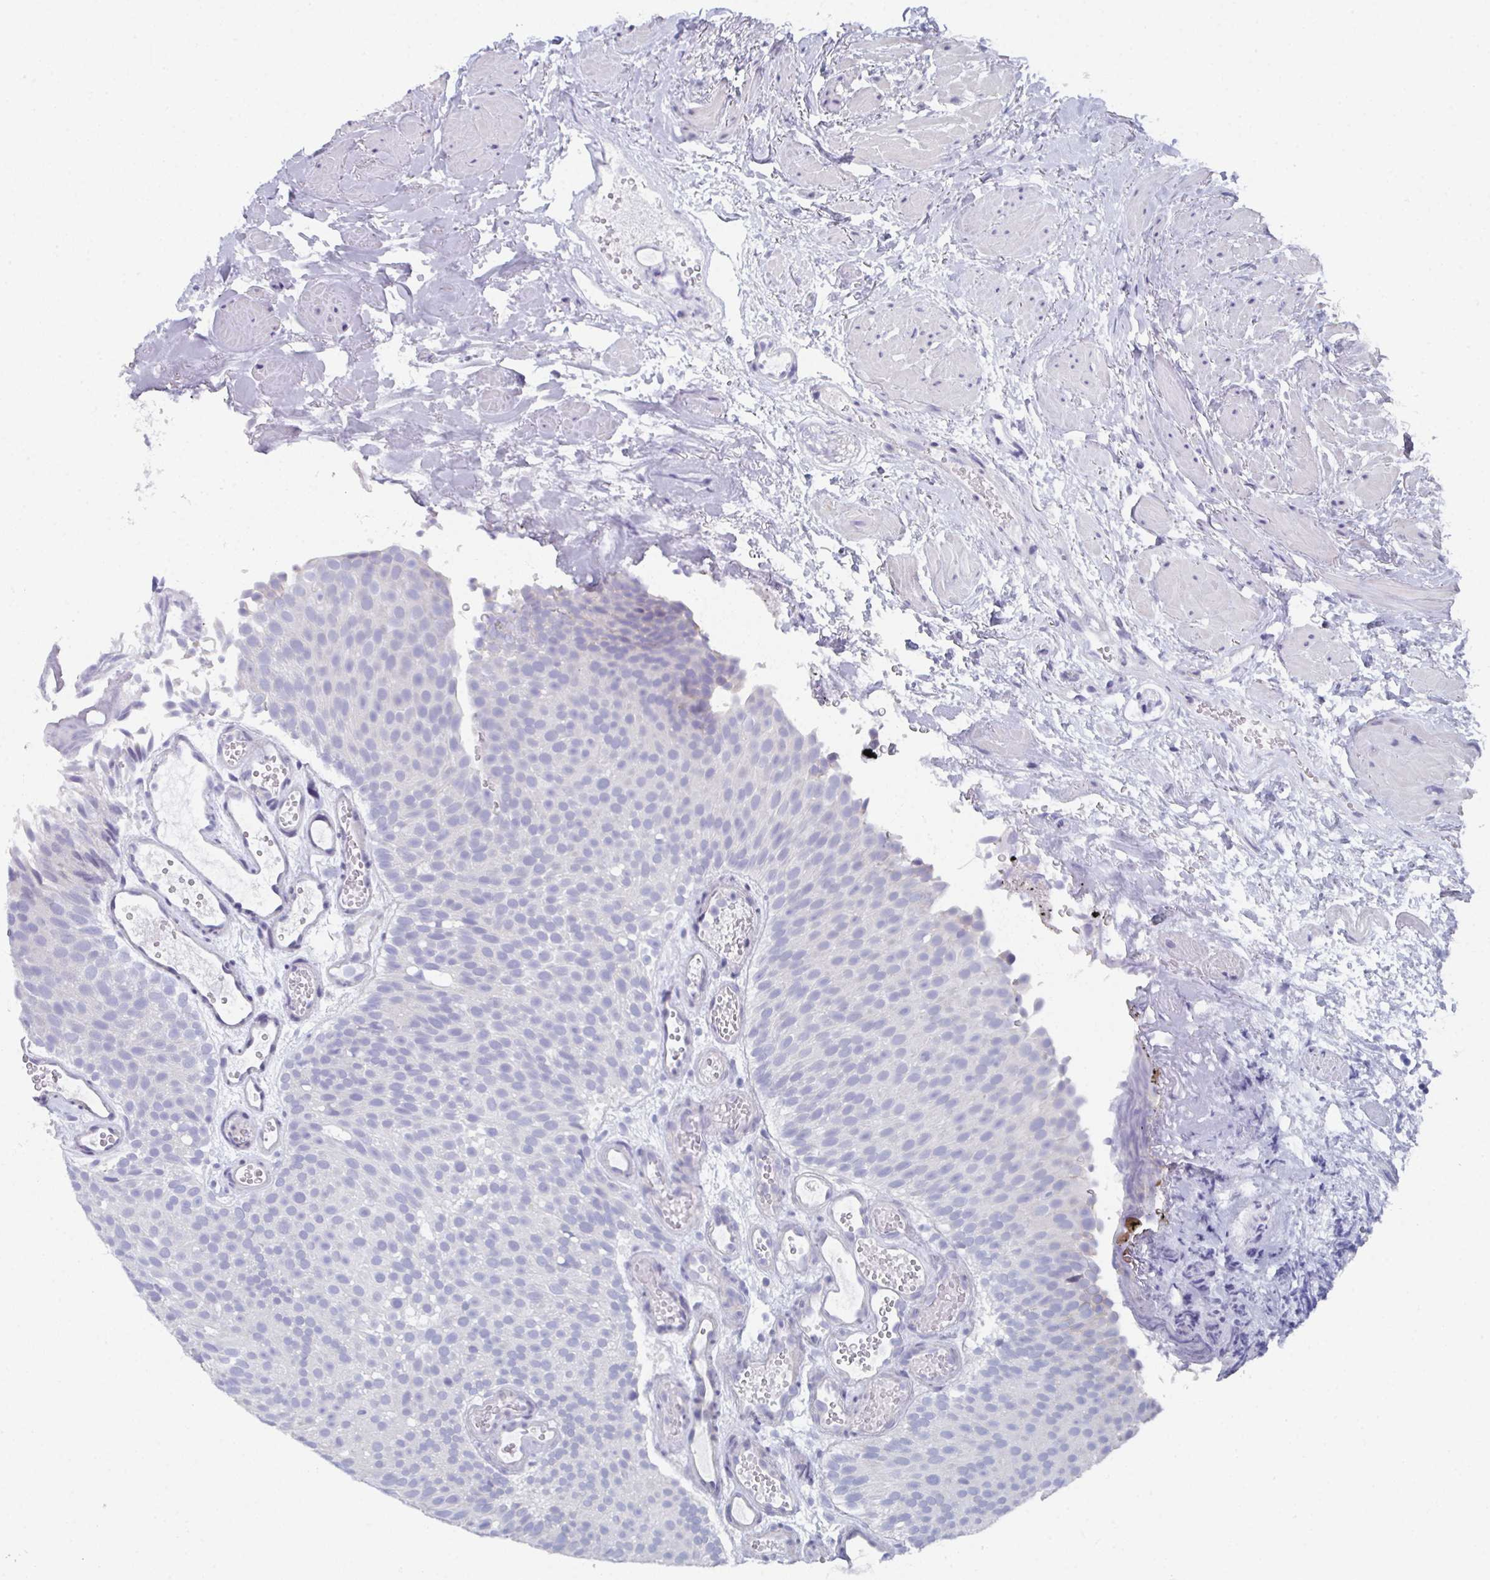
{"staining": {"intensity": "negative", "quantity": "none", "location": "none"}, "tissue": "urothelial cancer", "cell_type": "Tumor cells", "image_type": "cancer", "snomed": [{"axis": "morphology", "description": "Urothelial carcinoma, Low grade"}, {"axis": "topography", "description": "Urinary bladder"}], "caption": "Immunohistochemistry (IHC) of human urothelial cancer demonstrates no staining in tumor cells. (Brightfield microscopy of DAB (3,3'-diaminobenzidine) immunohistochemistry at high magnification).", "gene": "DYDC2", "patient": {"sex": "male", "age": 78}}